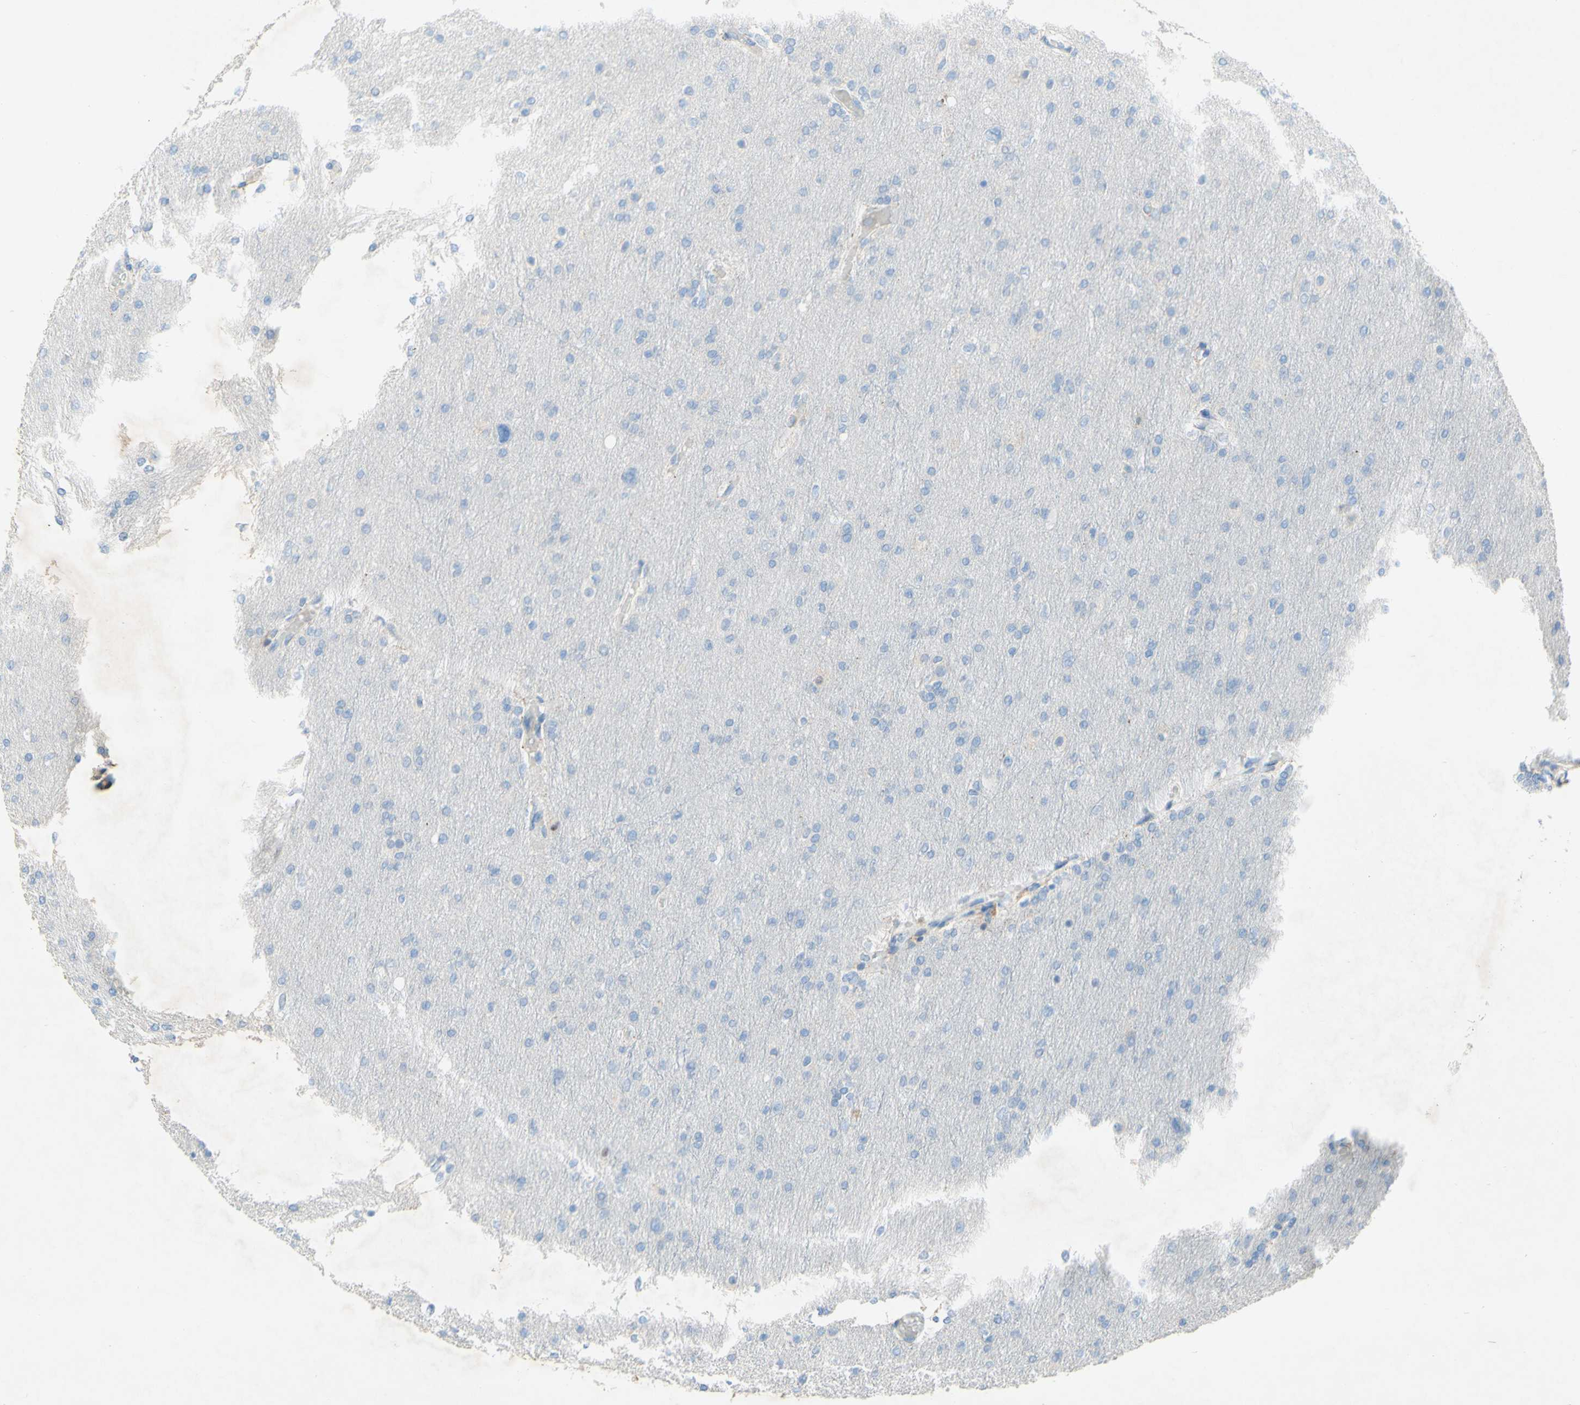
{"staining": {"intensity": "negative", "quantity": "none", "location": "none"}, "tissue": "glioma", "cell_type": "Tumor cells", "image_type": "cancer", "snomed": [{"axis": "morphology", "description": "Glioma, malignant, High grade"}, {"axis": "topography", "description": "Cerebral cortex"}], "caption": "The immunohistochemistry (IHC) photomicrograph has no significant expression in tumor cells of glioma tissue.", "gene": "ACADL", "patient": {"sex": "female", "age": 36}}